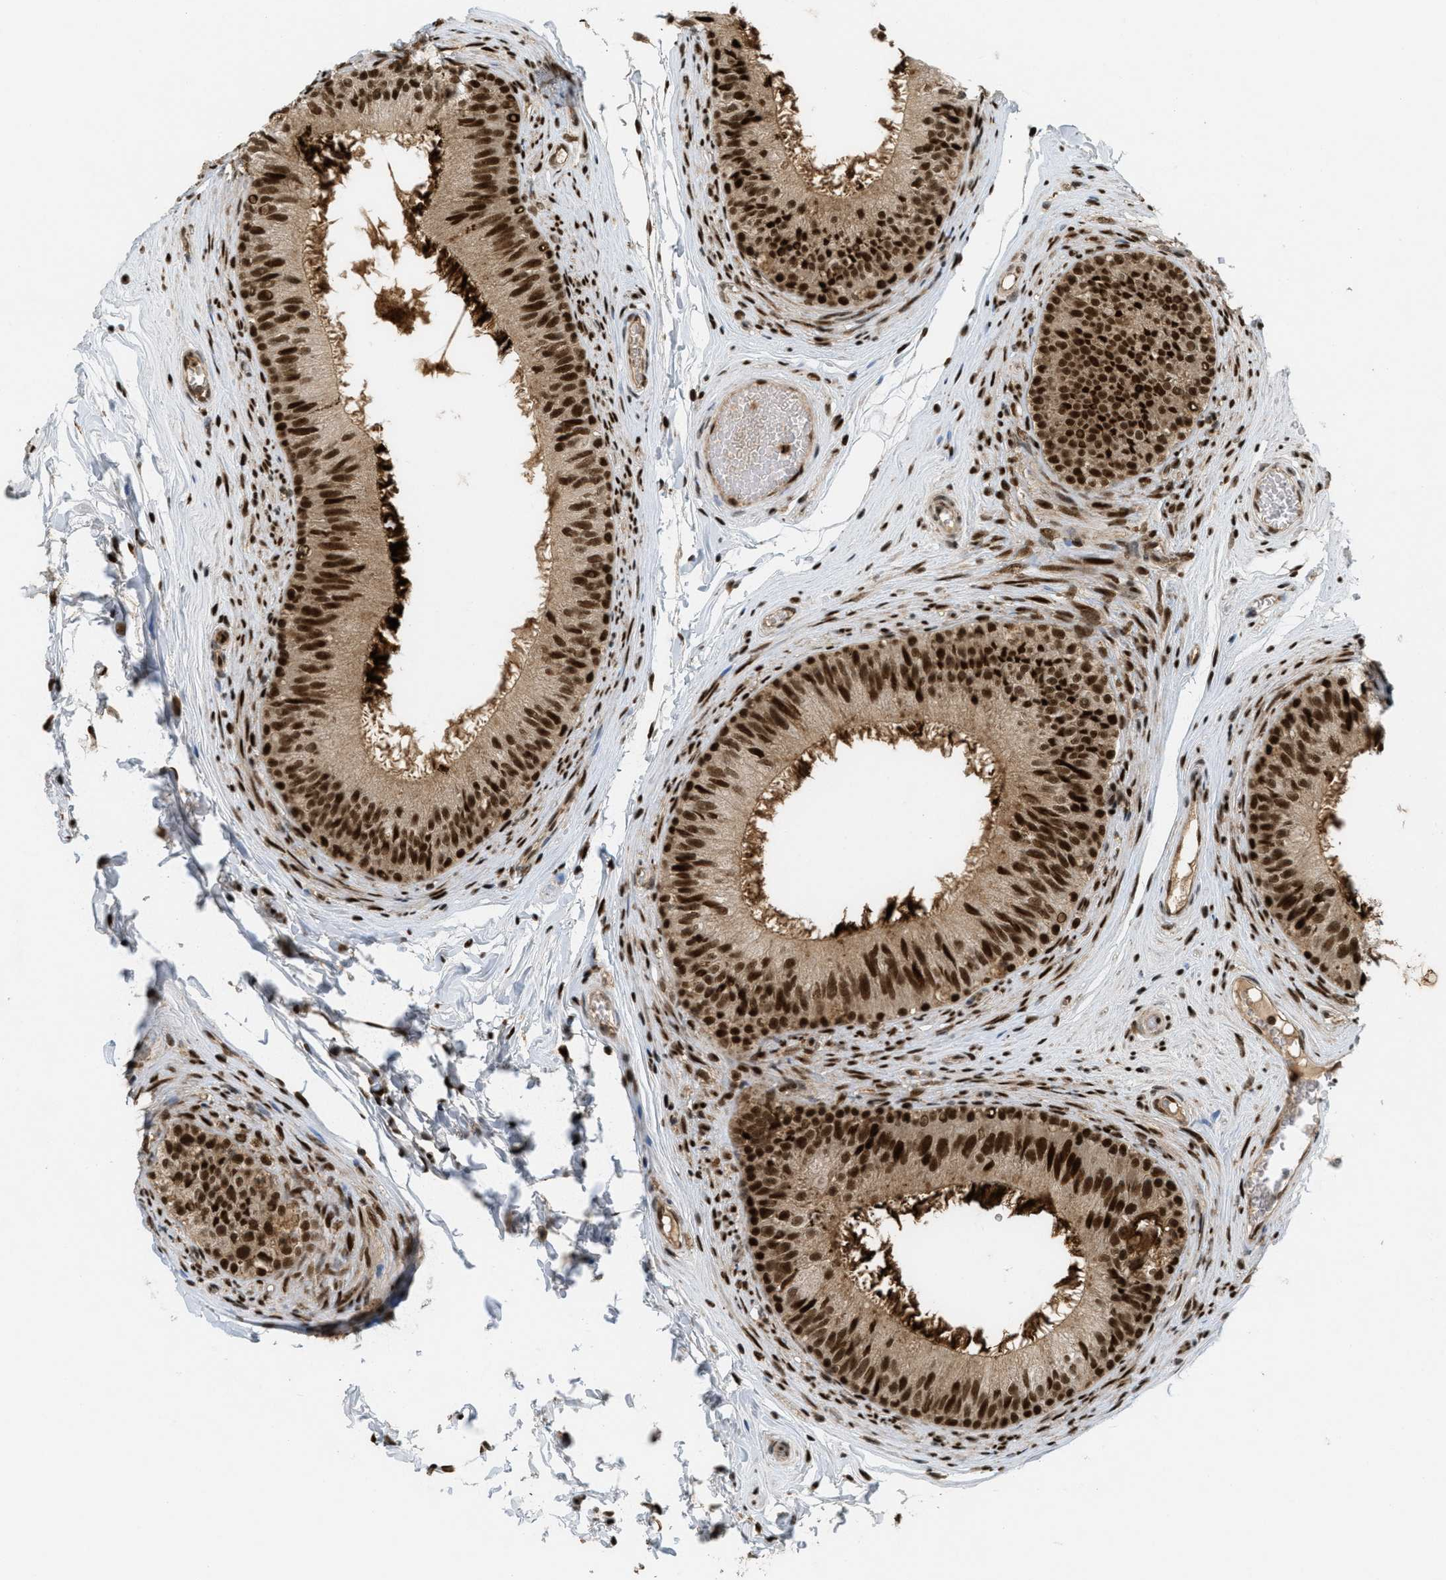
{"staining": {"intensity": "strong", "quantity": ">75%", "location": "cytoplasmic/membranous,nuclear"}, "tissue": "epididymis", "cell_type": "Glandular cells", "image_type": "normal", "snomed": [{"axis": "morphology", "description": "Normal tissue, NOS"}, {"axis": "topography", "description": "Testis"}, {"axis": "topography", "description": "Epididymis"}], "caption": "Glandular cells demonstrate high levels of strong cytoplasmic/membranous,nuclear staining in about >75% of cells in normal human epididymis. The staining was performed using DAB (3,3'-diaminobenzidine), with brown indicating positive protein expression. Nuclei are stained blue with hematoxylin.", "gene": "TLK1", "patient": {"sex": "male", "age": 36}}